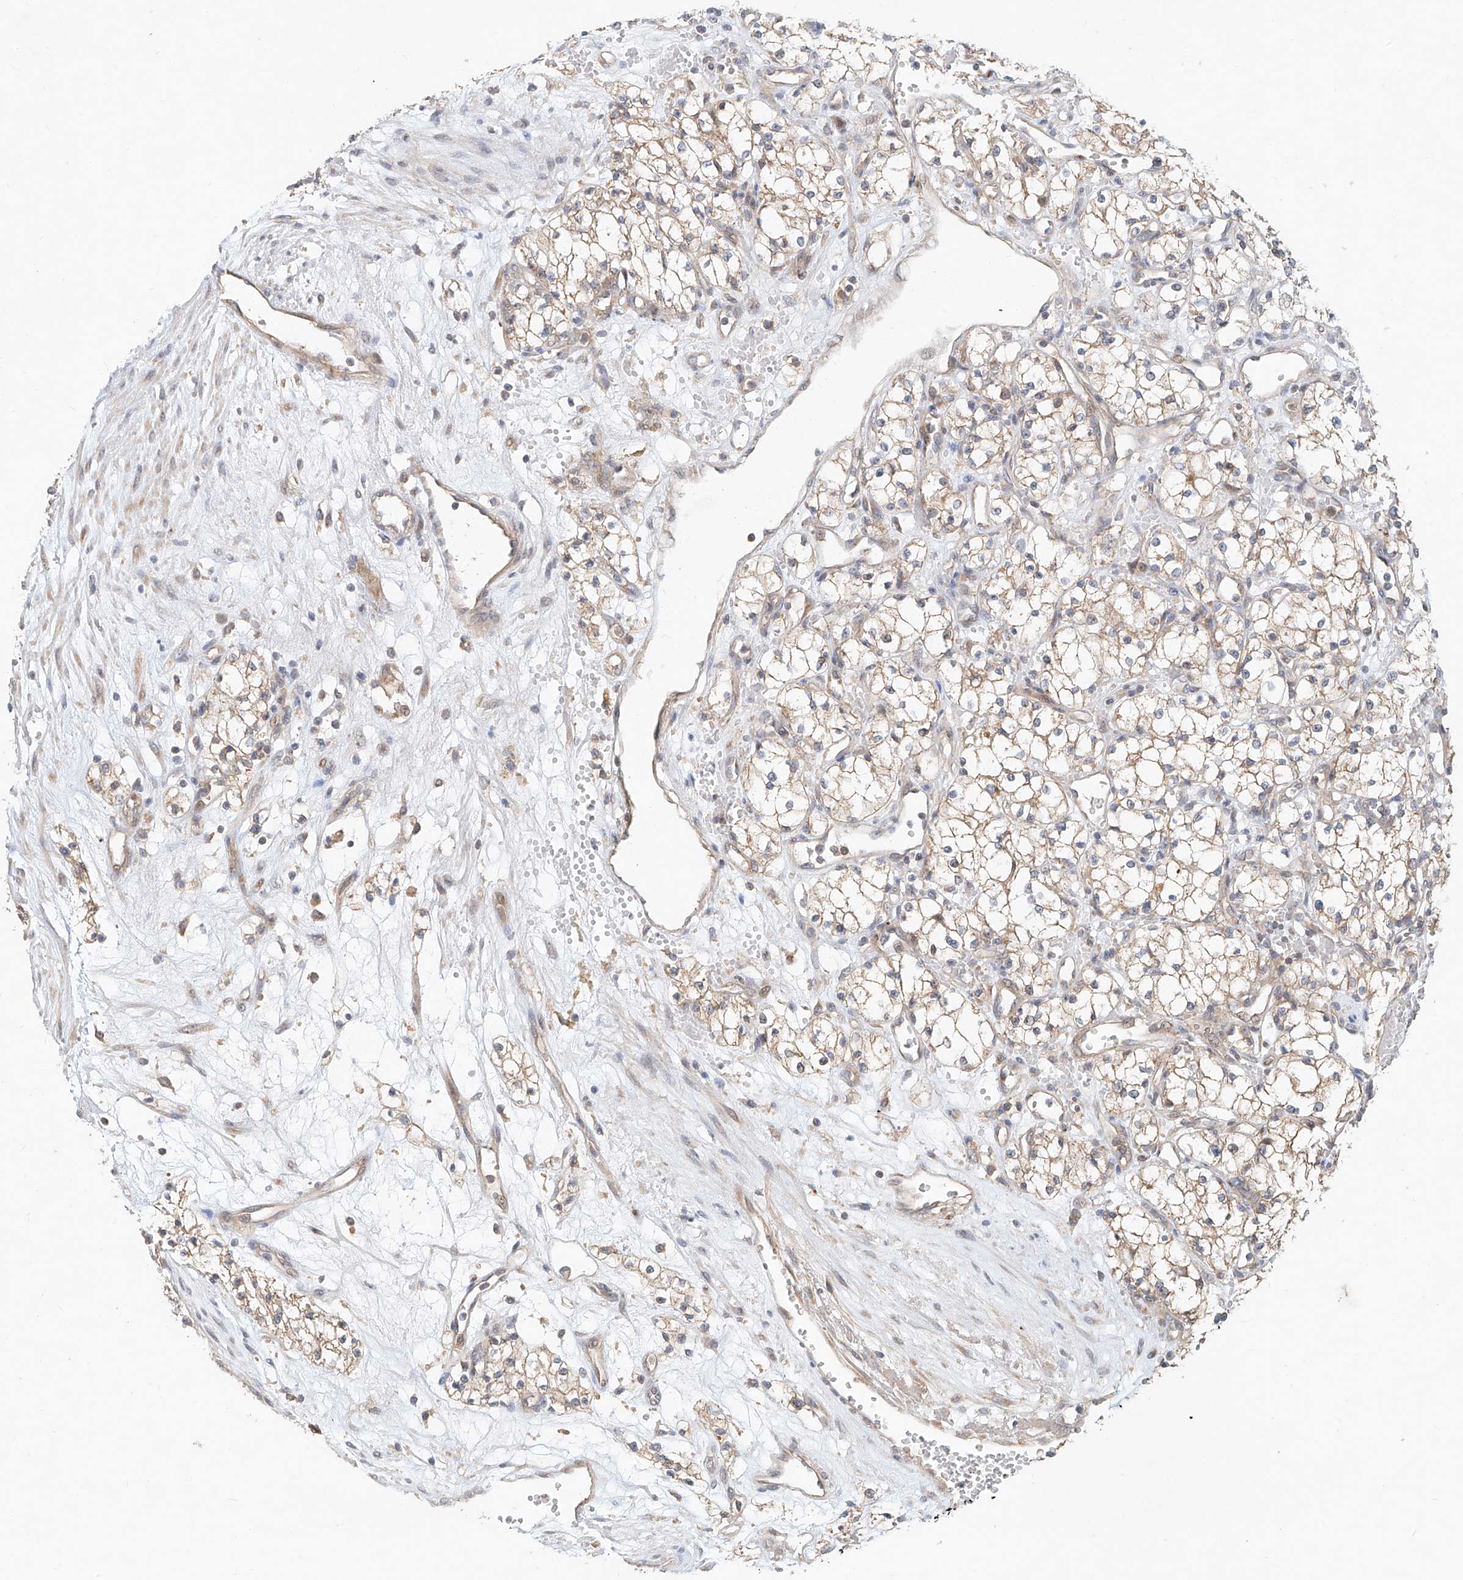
{"staining": {"intensity": "weak", "quantity": ">75%", "location": "cytoplasmic/membranous"}, "tissue": "renal cancer", "cell_type": "Tumor cells", "image_type": "cancer", "snomed": [{"axis": "morphology", "description": "Adenocarcinoma, NOS"}, {"axis": "topography", "description": "Kidney"}], "caption": "High-magnification brightfield microscopy of renal cancer stained with DAB (3,3'-diaminobenzidine) (brown) and counterstained with hematoxylin (blue). tumor cells exhibit weak cytoplasmic/membranous expression is identified in about>75% of cells.", "gene": "TMEM61", "patient": {"sex": "male", "age": 59}}